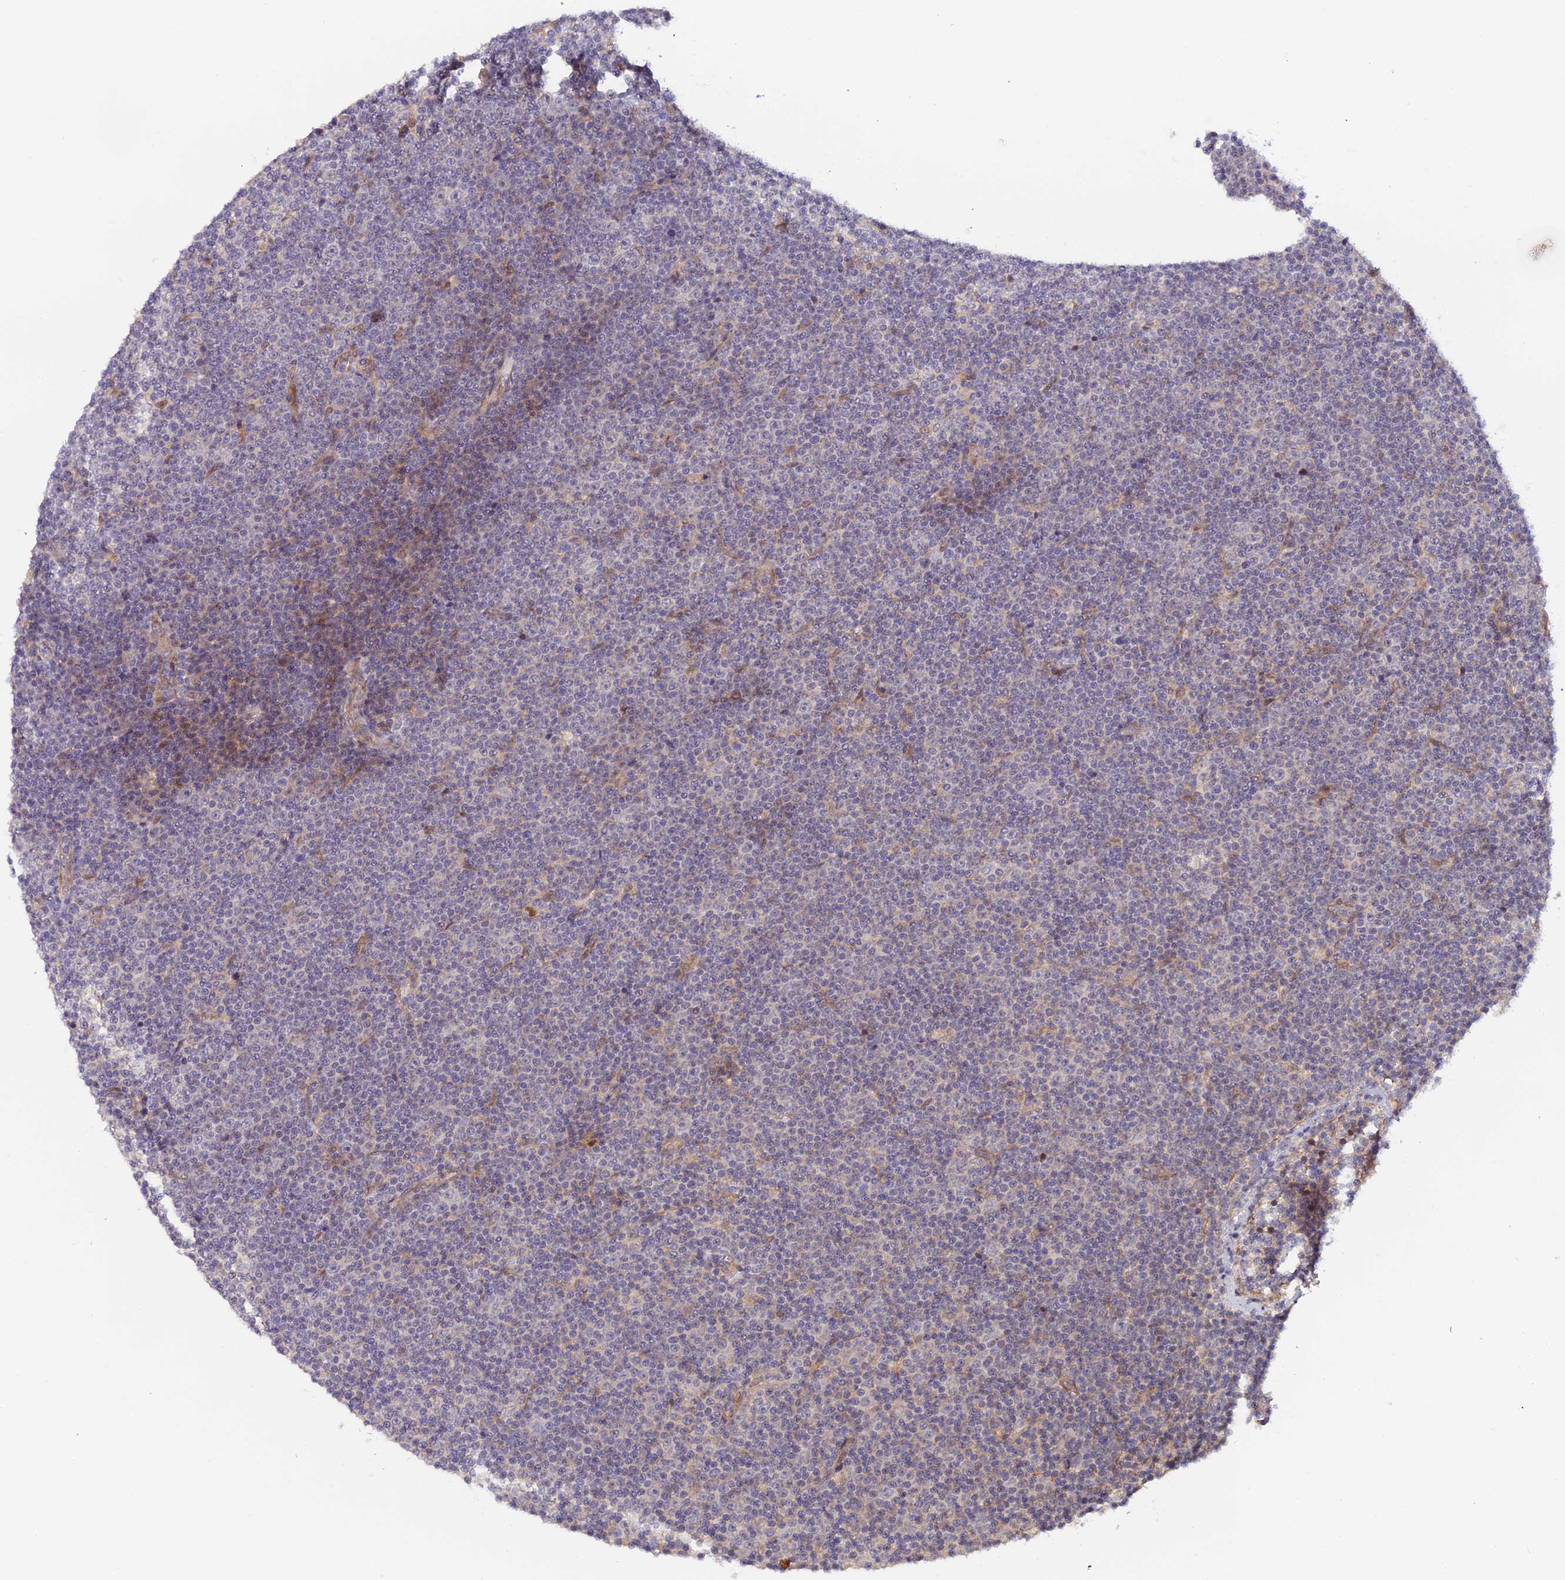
{"staining": {"intensity": "negative", "quantity": "none", "location": "none"}, "tissue": "lymphoma", "cell_type": "Tumor cells", "image_type": "cancer", "snomed": [{"axis": "morphology", "description": "Malignant lymphoma, non-Hodgkin's type, Low grade"}, {"axis": "topography", "description": "Lymph node"}], "caption": "Immunohistochemistry image of human malignant lymphoma, non-Hodgkin's type (low-grade) stained for a protein (brown), which displays no expression in tumor cells.", "gene": "IMPACT", "patient": {"sex": "female", "age": 67}}